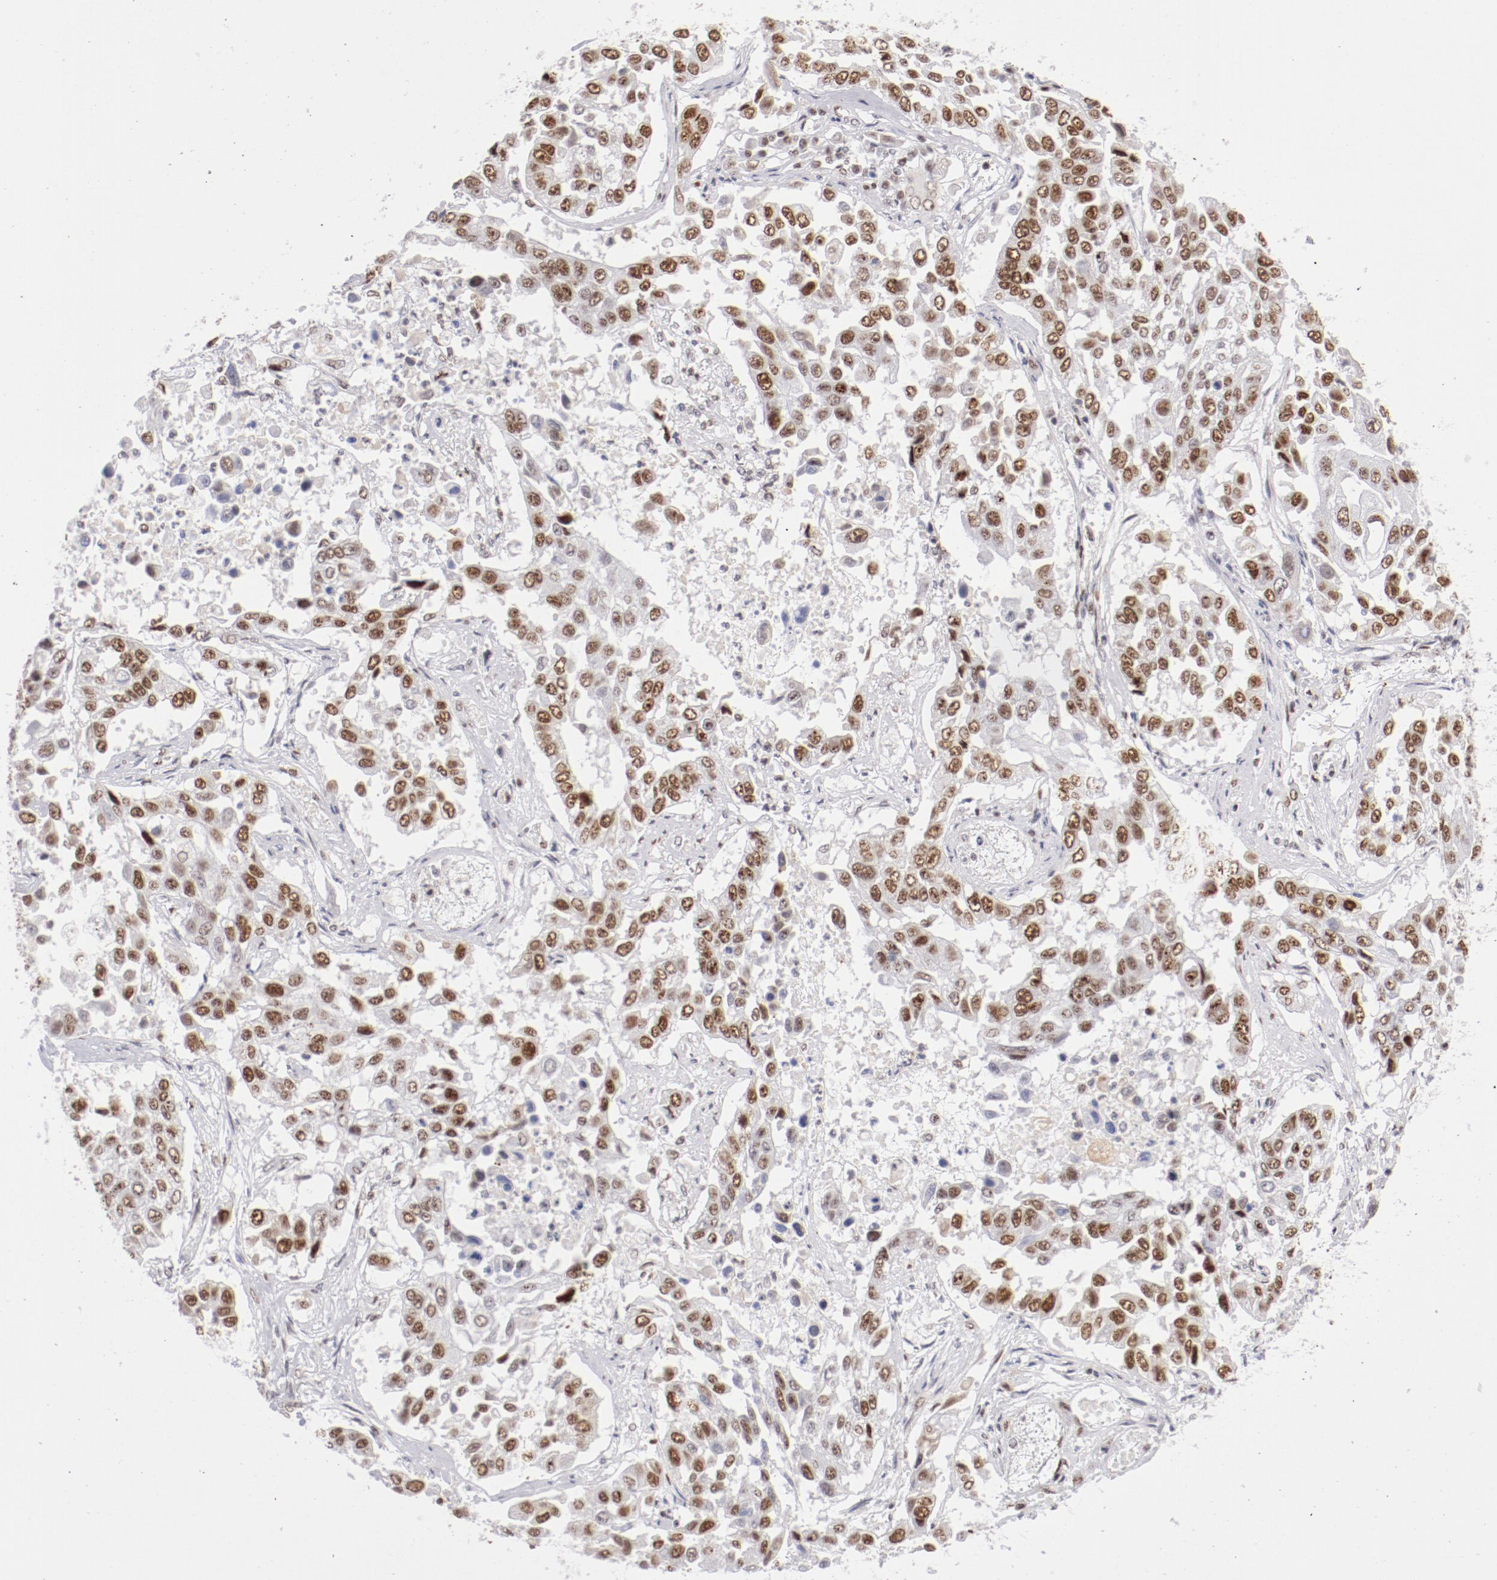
{"staining": {"intensity": "strong", "quantity": ">75%", "location": "nuclear"}, "tissue": "lung cancer", "cell_type": "Tumor cells", "image_type": "cancer", "snomed": [{"axis": "morphology", "description": "Squamous cell carcinoma, NOS"}, {"axis": "topography", "description": "Lung"}], "caption": "Immunohistochemistry staining of lung cancer, which demonstrates high levels of strong nuclear expression in approximately >75% of tumor cells indicating strong nuclear protein staining. The staining was performed using DAB (3,3'-diaminobenzidine) (brown) for protein detection and nuclei were counterstained in hematoxylin (blue).", "gene": "TFAP4", "patient": {"sex": "male", "age": 71}}